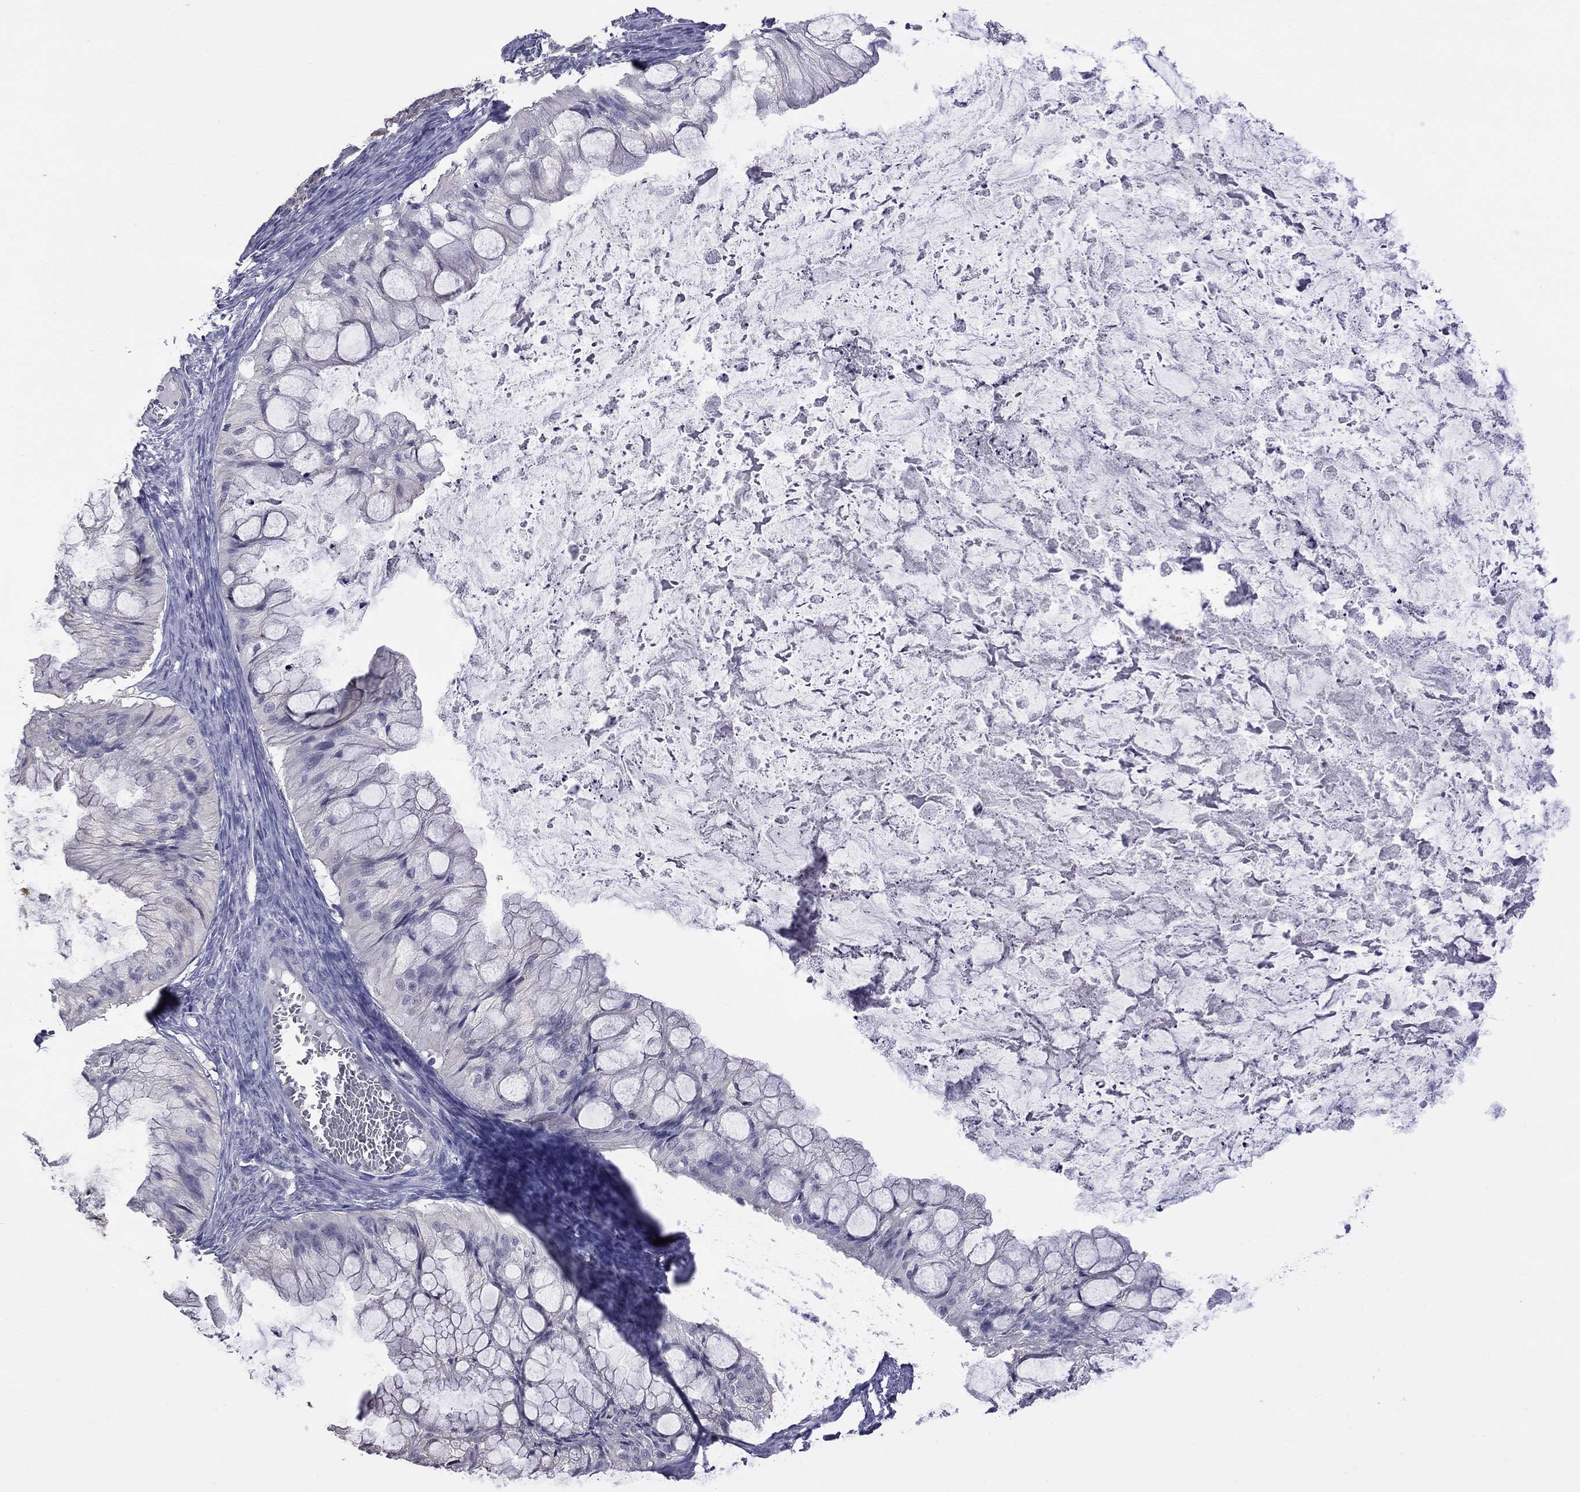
{"staining": {"intensity": "negative", "quantity": "none", "location": "none"}, "tissue": "ovarian cancer", "cell_type": "Tumor cells", "image_type": "cancer", "snomed": [{"axis": "morphology", "description": "Cystadenocarcinoma, mucinous, NOS"}, {"axis": "topography", "description": "Ovary"}], "caption": "DAB immunohistochemical staining of human ovarian mucinous cystadenocarcinoma exhibits no significant expression in tumor cells. The staining was performed using DAB to visualize the protein expression in brown, while the nuclei were stained in blue with hematoxylin (Magnification: 20x).", "gene": "HYLS1", "patient": {"sex": "female", "age": 57}}